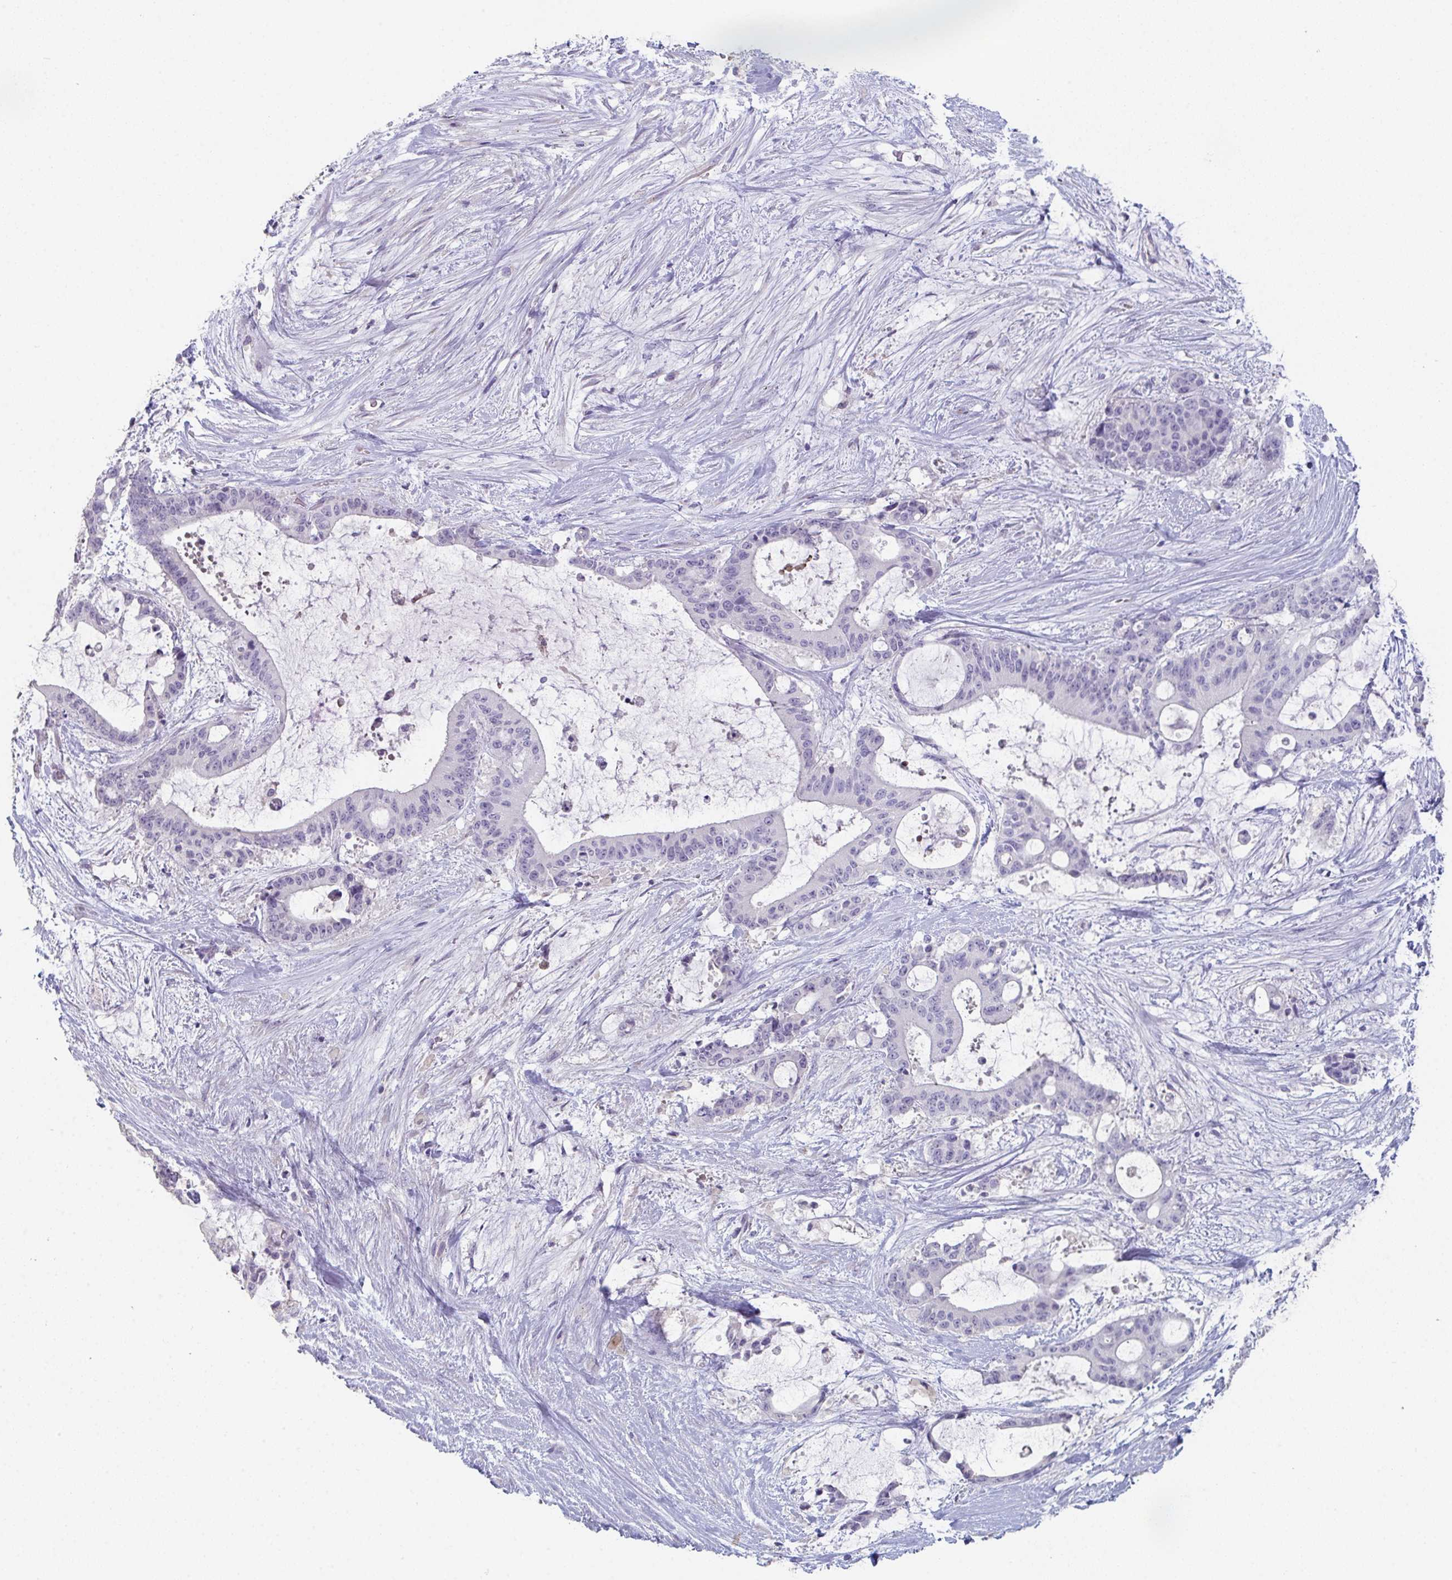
{"staining": {"intensity": "negative", "quantity": "none", "location": "none"}, "tissue": "liver cancer", "cell_type": "Tumor cells", "image_type": "cancer", "snomed": [{"axis": "morphology", "description": "Normal tissue, NOS"}, {"axis": "morphology", "description": "Cholangiocarcinoma"}, {"axis": "topography", "description": "Liver"}, {"axis": "topography", "description": "Peripheral nerve tissue"}], "caption": "A micrograph of human liver cancer is negative for staining in tumor cells.", "gene": "ADAM21", "patient": {"sex": "female", "age": 73}}